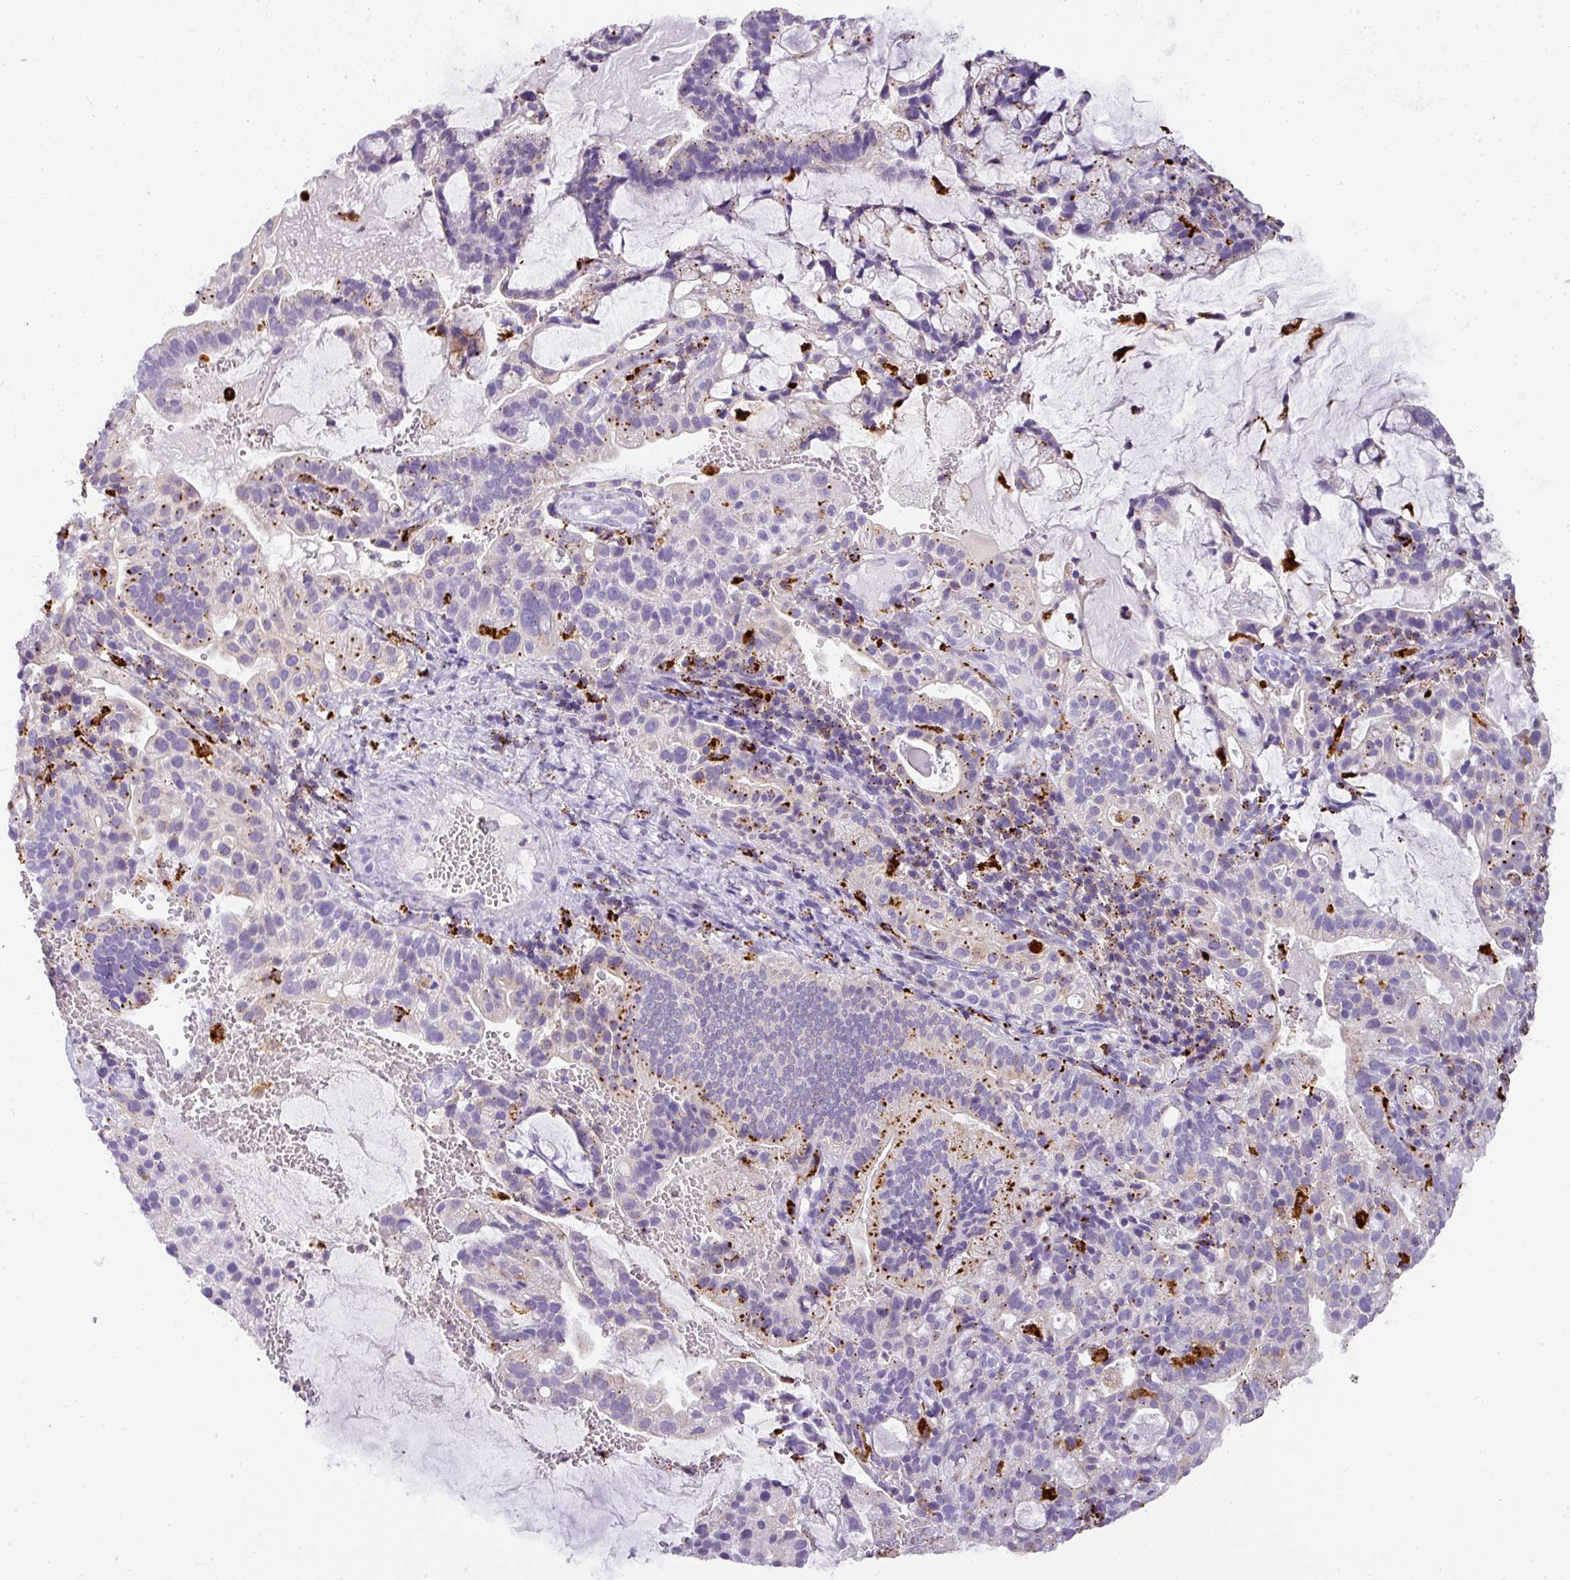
{"staining": {"intensity": "strong", "quantity": "<25%", "location": "cytoplasmic/membranous"}, "tissue": "cervical cancer", "cell_type": "Tumor cells", "image_type": "cancer", "snomed": [{"axis": "morphology", "description": "Adenocarcinoma, NOS"}, {"axis": "topography", "description": "Cervix"}], "caption": "Immunohistochemical staining of cervical adenocarcinoma exhibits strong cytoplasmic/membranous protein staining in about <25% of tumor cells.", "gene": "MMACHC", "patient": {"sex": "female", "age": 41}}